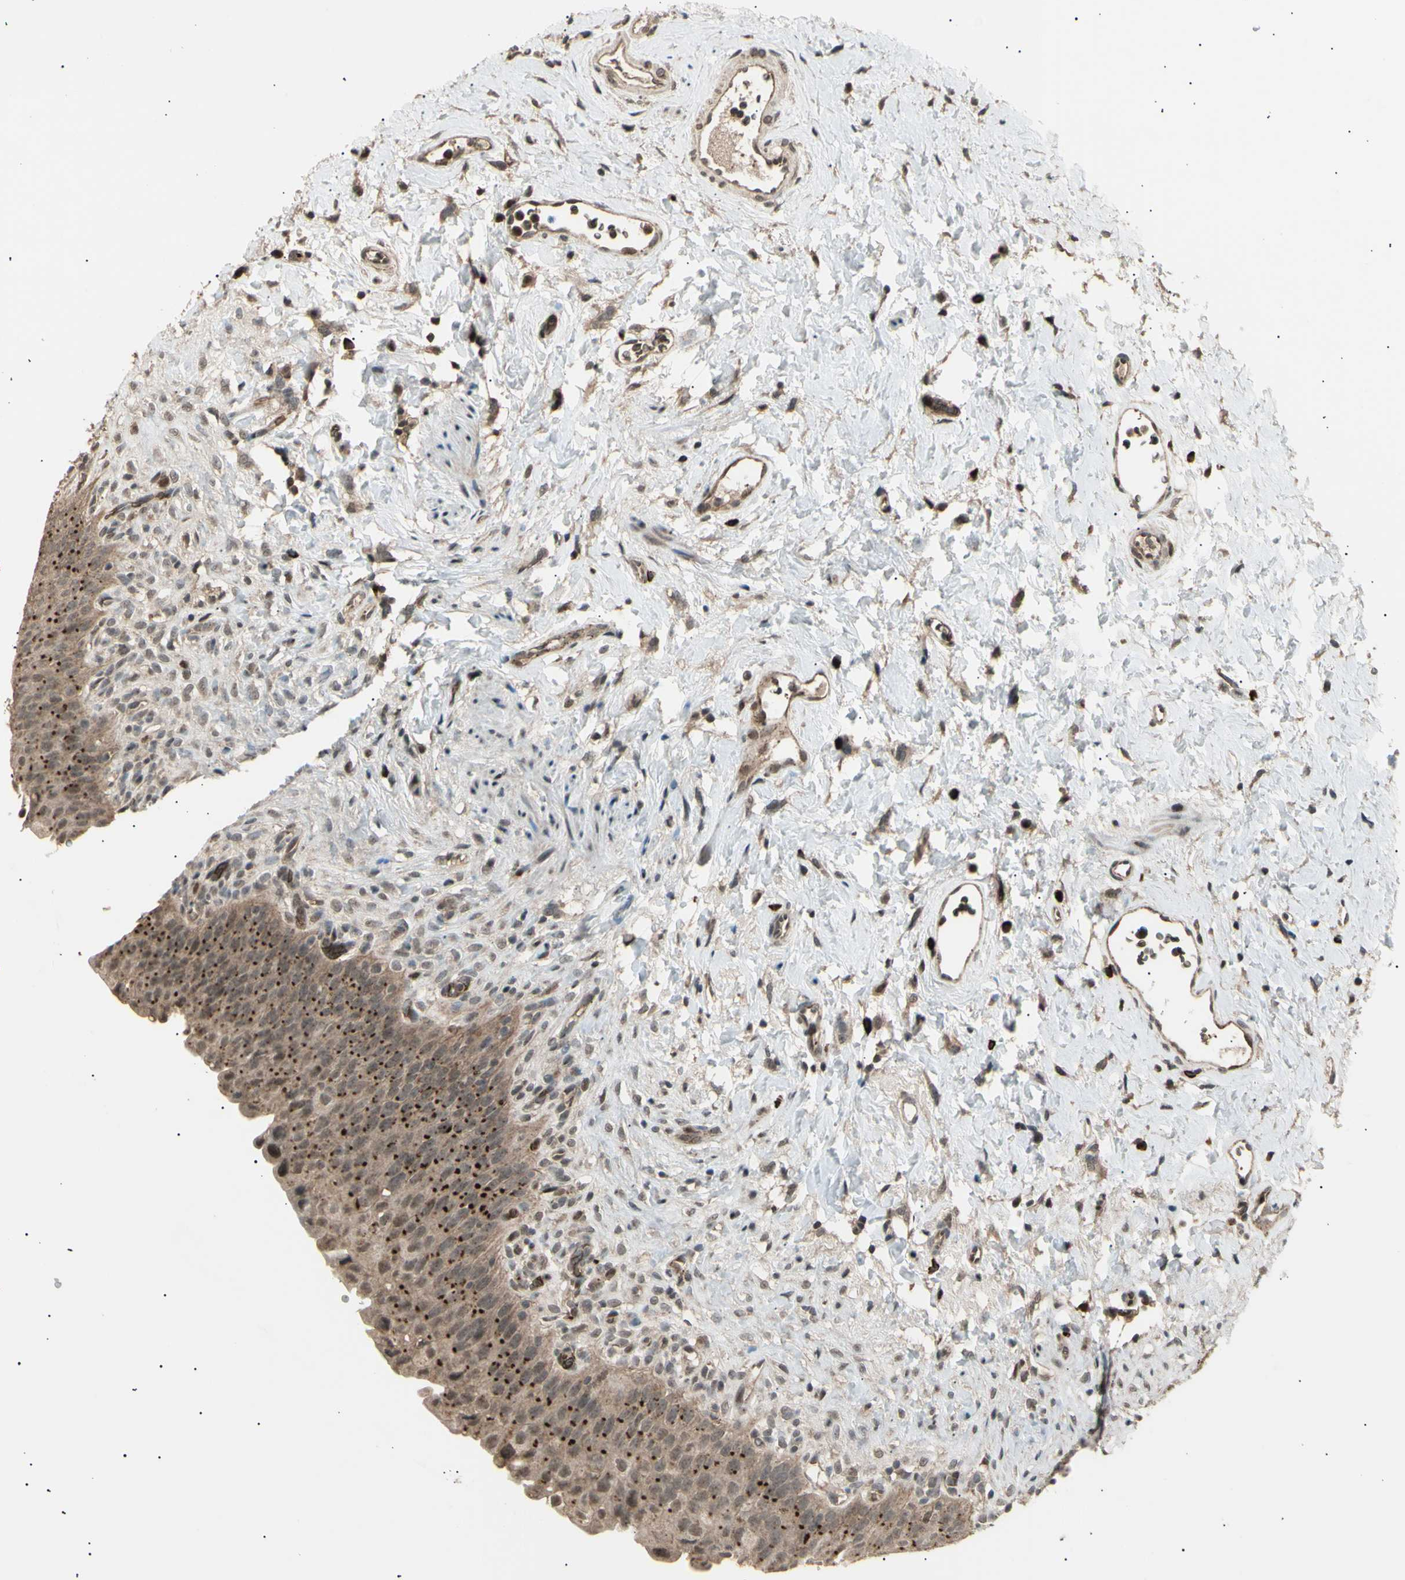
{"staining": {"intensity": "moderate", "quantity": ">75%", "location": "cytoplasmic/membranous,nuclear"}, "tissue": "urinary bladder", "cell_type": "Urothelial cells", "image_type": "normal", "snomed": [{"axis": "morphology", "description": "Normal tissue, NOS"}, {"axis": "topography", "description": "Urinary bladder"}], "caption": "Human urinary bladder stained with a brown dye exhibits moderate cytoplasmic/membranous,nuclear positive staining in approximately >75% of urothelial cells.", "gene": "NUAK2", "patient": {"sex": "female", "age": 79}}